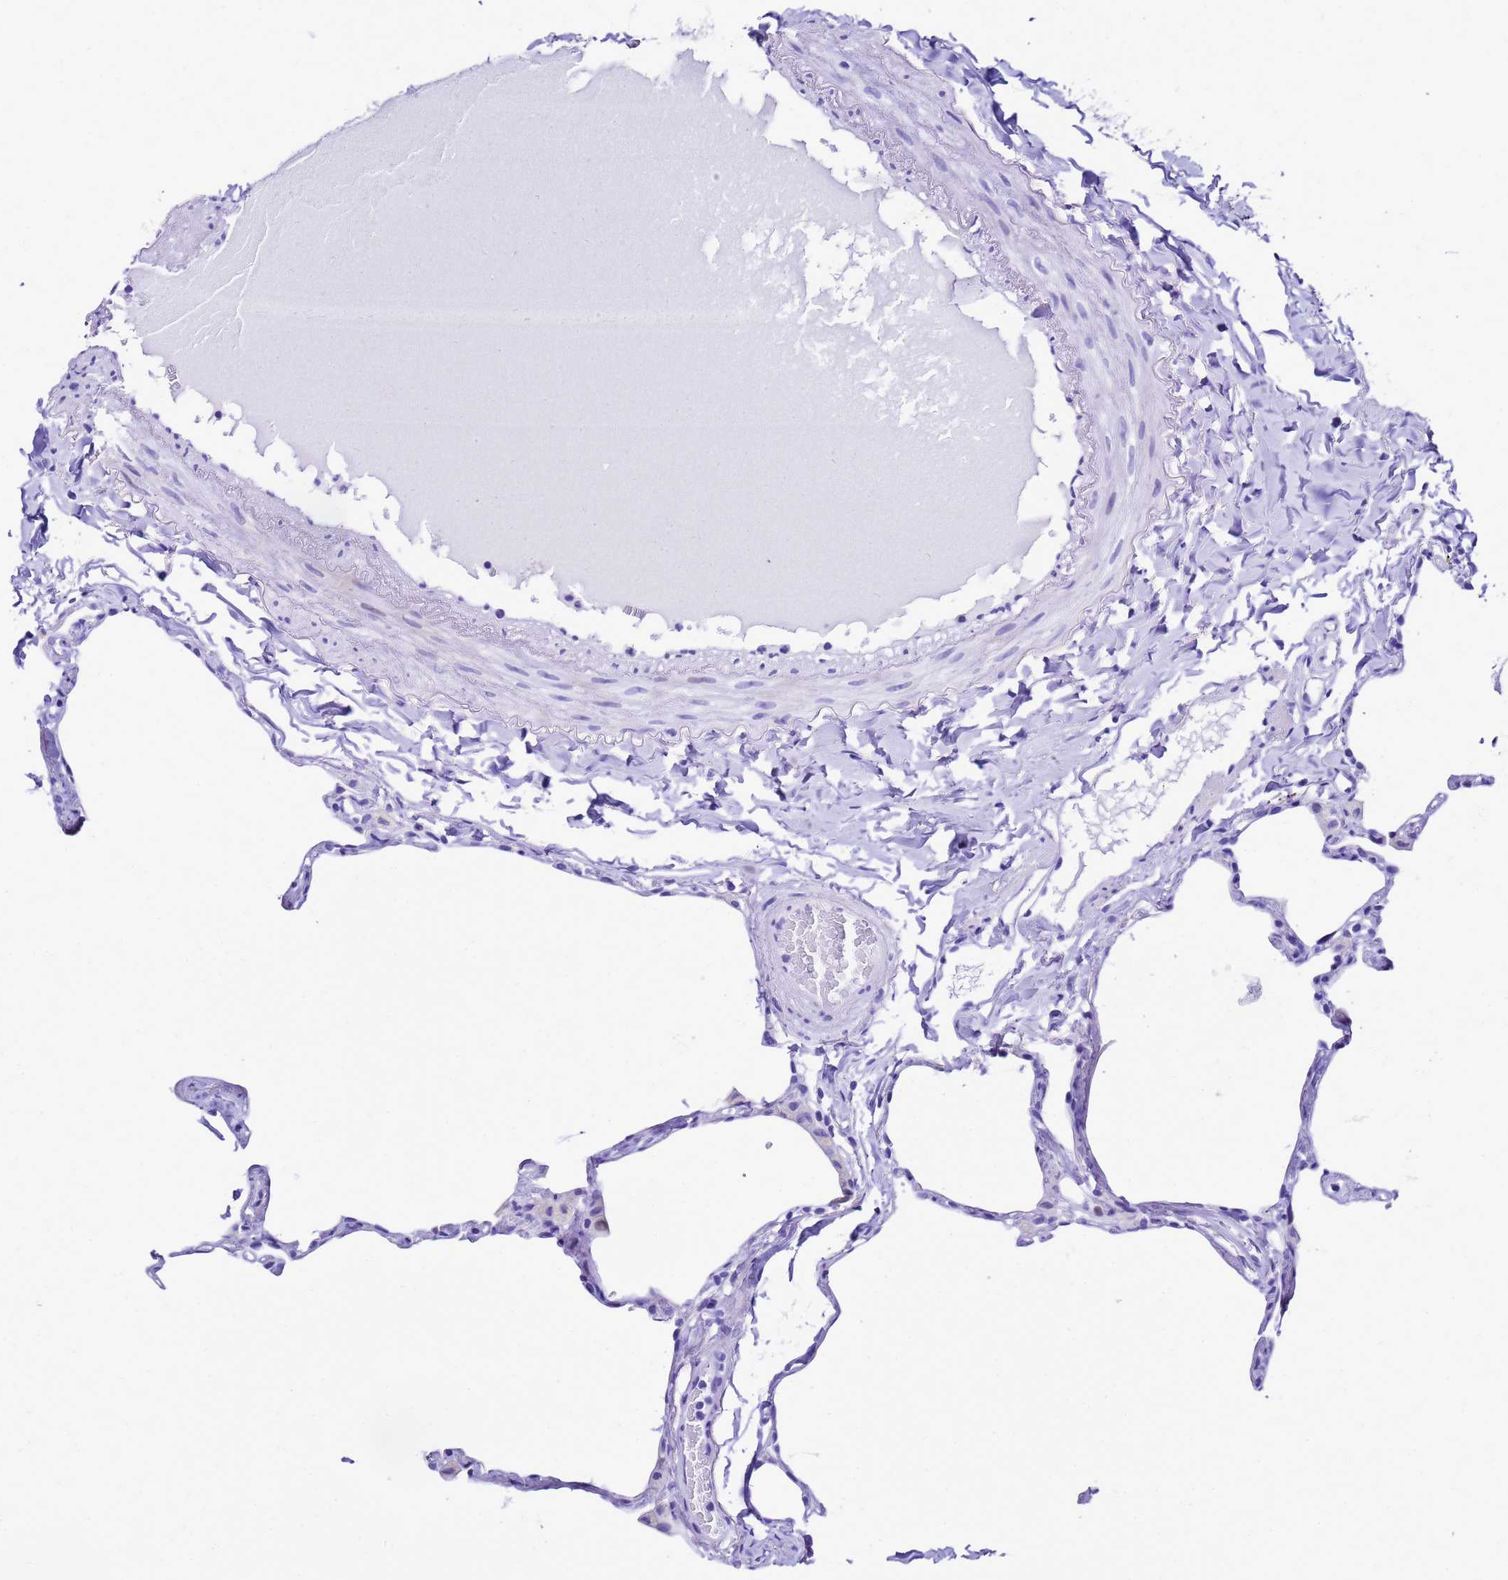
{"staining": {"intensity": "negative", "quantity": "none", "location": "none"}, "tissue": "lung", "cell_type": "Alveolar cells", "image_type": "normal", "snomed": [{"axis": "morphology", "description": "Normal tissue, NOS"}, {"axis": "topography", "description": "Lung"}], "caption": "Human lung stained for a protein using immunohistochemistry (IHC) demonstrates no expression in alveolar cells.", "gene": "UGT2A1", "patient": {"sex": "male", "age": 65}}